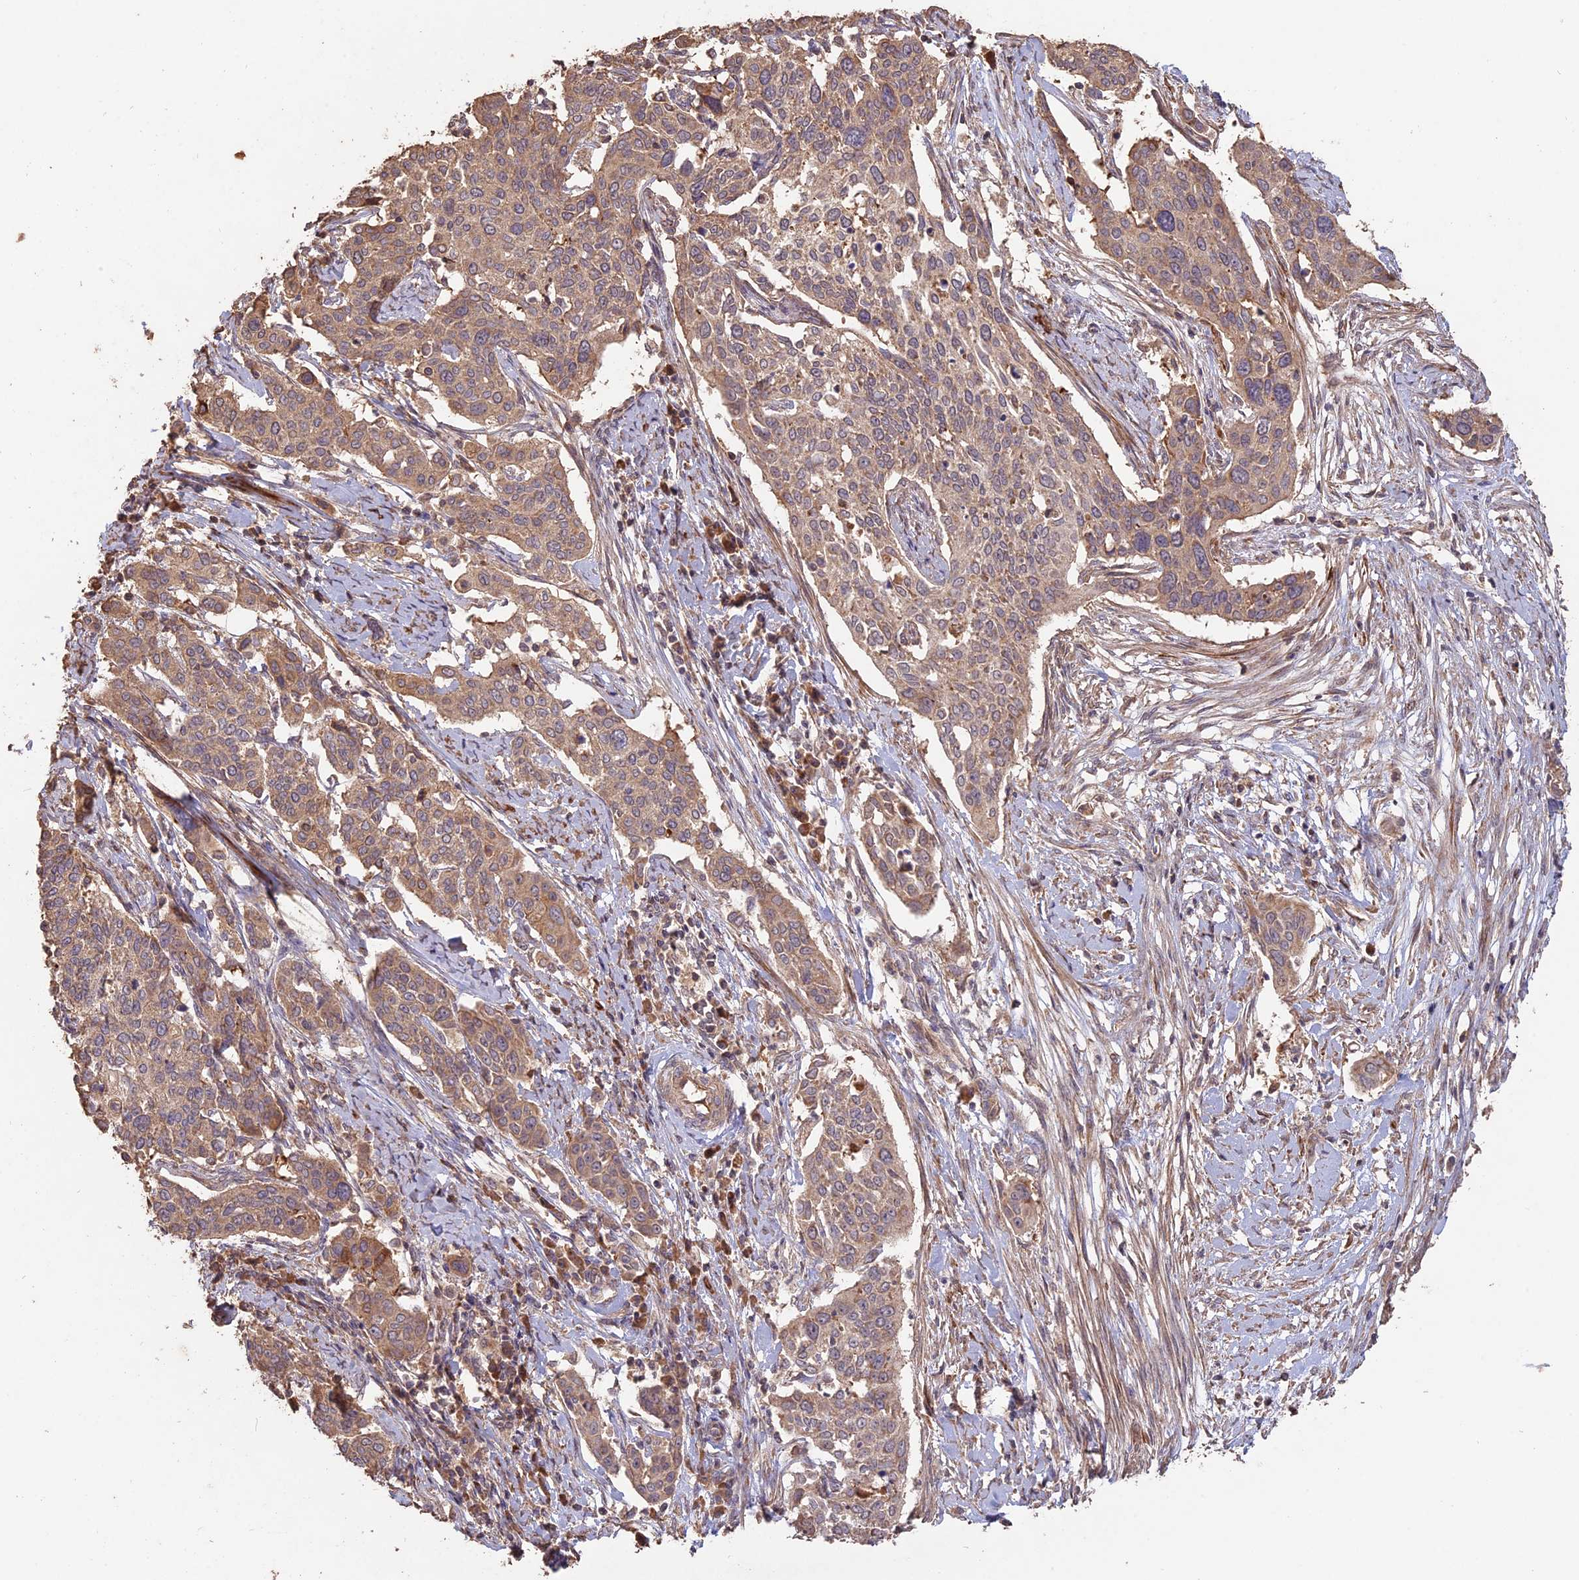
{"staining": {"intensity": "moderate", "quantity": "25%-75%", "location": "cytoplasmic/membranous"}, "tissue": "cervical cancer", "cell_type": "Tumor cells", "image_type": "cancer", "snomed": [{"axis": "morphology", "description": "Squamous cell carcinoma, NOS"}, {"axis": "topography", "description": "Cervix"}], "caption": "Cervical squamous cell carcinoma was stained to show a protein in brown. There is medium levels of moderate cytoplasmic/membranous staining in approximately 25%-75% of tumor cells. Immunohistochemistry (ihc) stains the protein of interest in brown and the nuclei are stained blue.", "gene": "LAYN", "patient": {"sex": "female", "age": 44}}